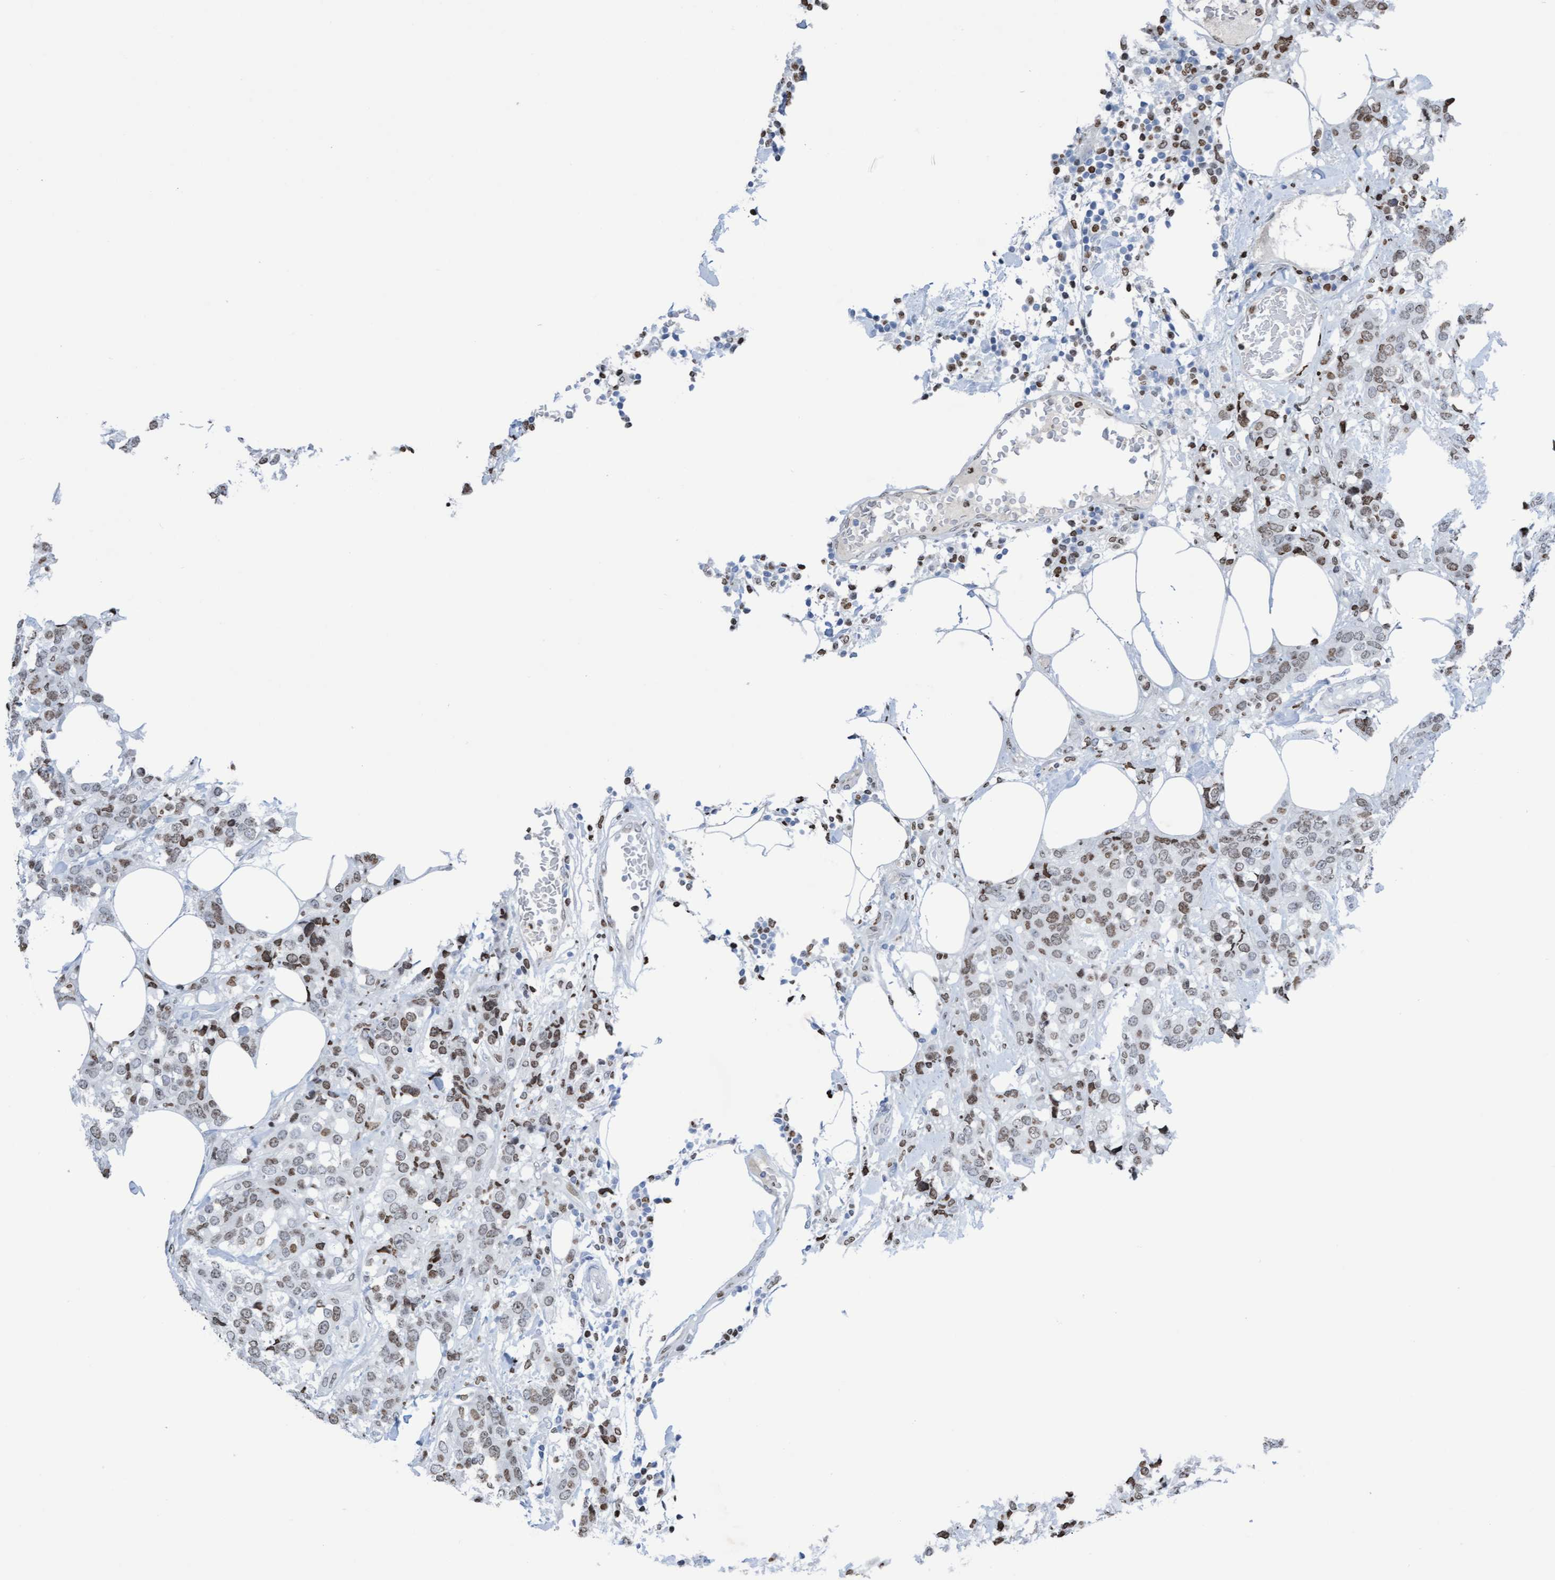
{"staining": {"intensity": "weak", "quantity": "25%-75%", "location": "nuclear"}, "tissue": "breast cancer", "cell_type": "Tumor cells", "image_type": "cancer", "snomed": [{"axis": "morphology", "description": "Lobular carcinoma"}, {"axis": "topography", "description": "Breast"}], "caption": "Tumor cells display low levels of weak nuclear staining in approximately 25%-75% of cells in human lobular carcinoma (breast).", "gene": "CBX2", "patient": {"sex": "female", "age": 59}}